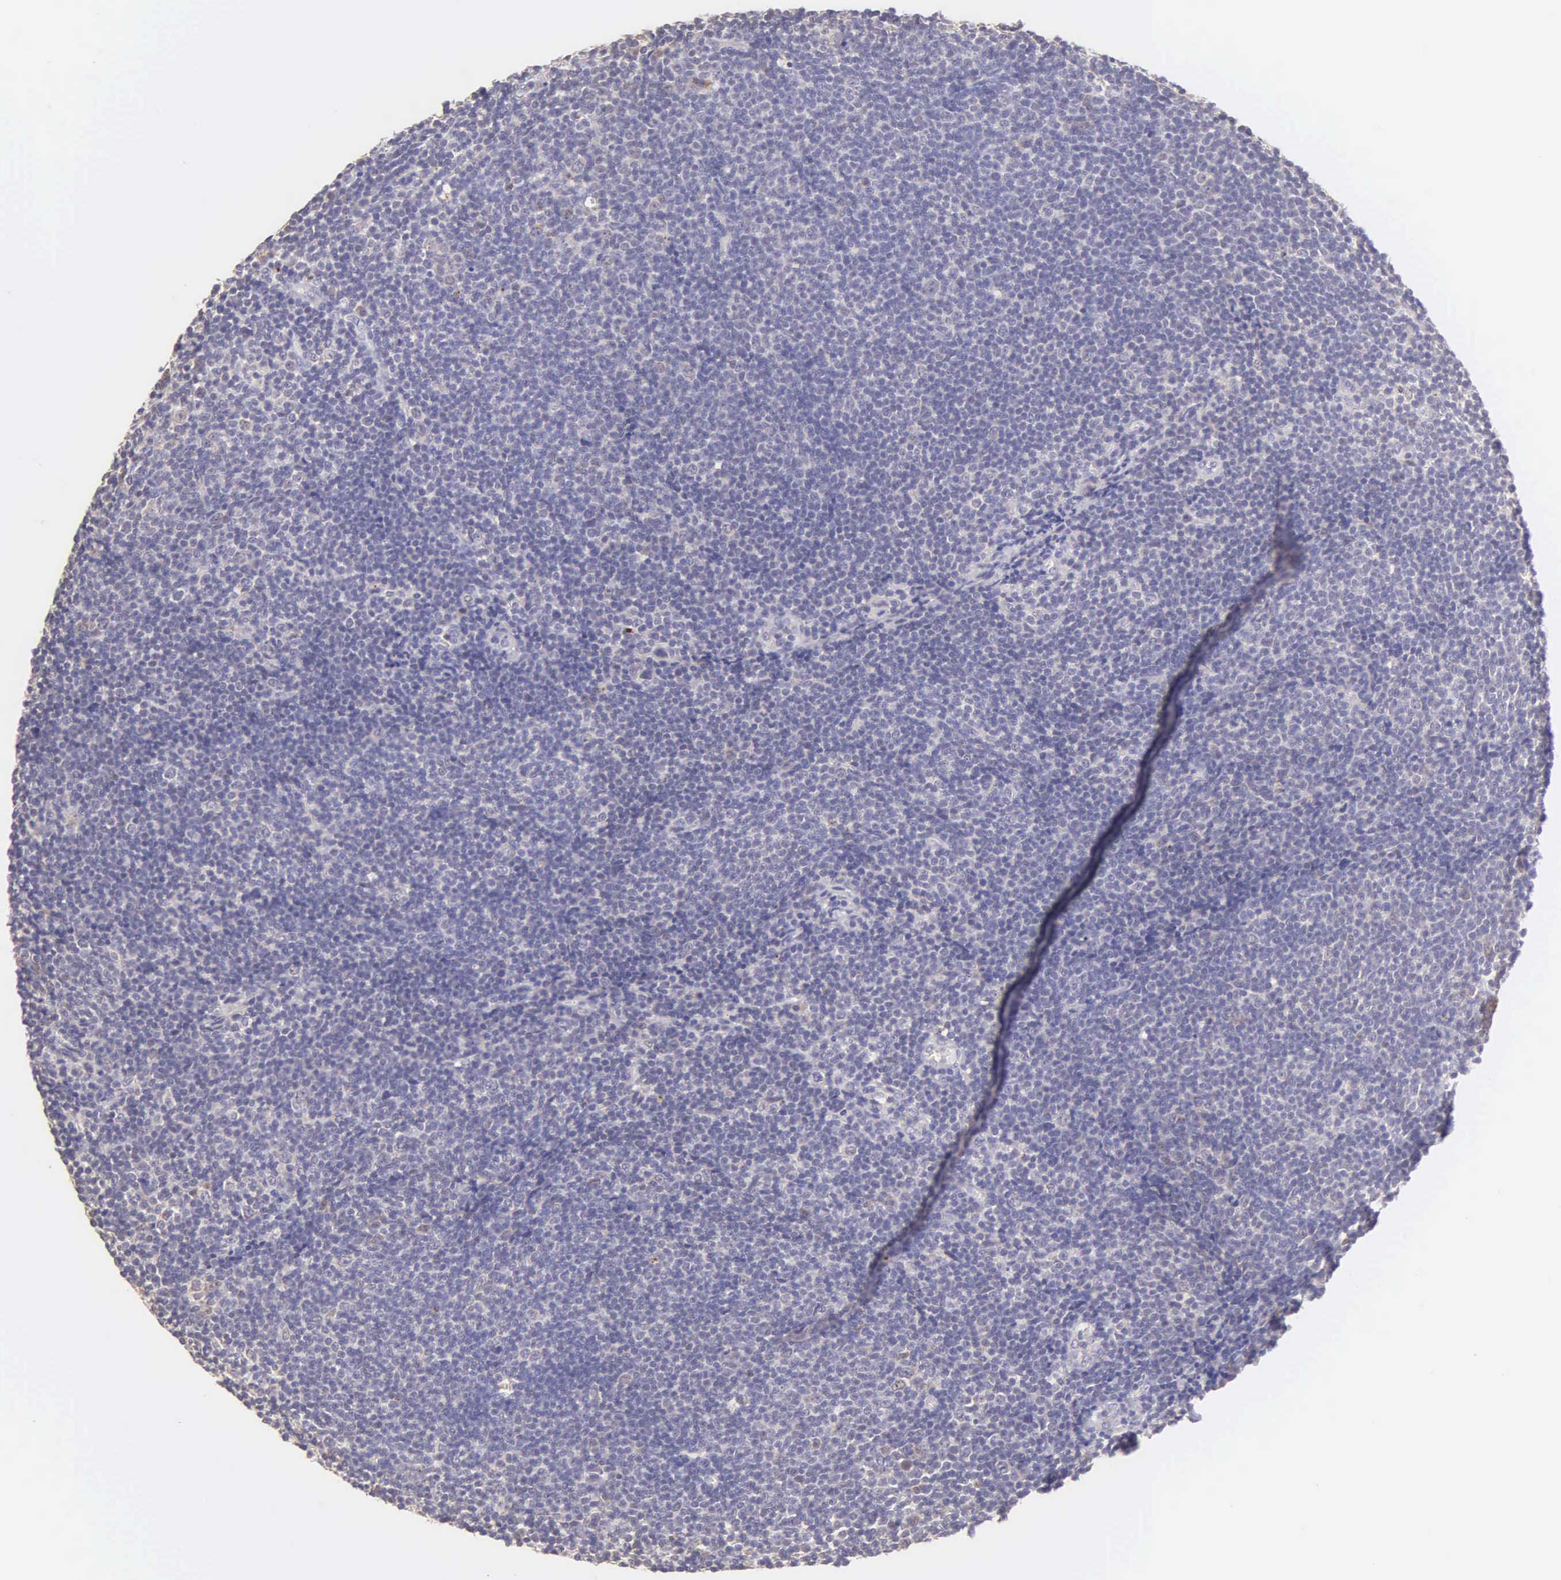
{"staining": {"intensity": "negative", "quantity": "none", "location": "none"}, "tissue": "lymphoma", "cell_type": "Tumor cells", "image_type": "cancer", "snomed": [{"axis": "morphology", "description": "Malignant lymphoma, non-Hodgkin's type, Low grade"}, {"axis": "topography", "description": "Lymph node"}], "caption": "Immunohistochemistry micrograph of human lymphoma stained for a protein (brown), which demonstrates no staining in tumor cells. (Stains: DAB IHC with hematoxylin counter stain, Microscopy: brightfield microscopy at high magnification).", "gene": "ESR1", "patient": {"sex": "male", "age": 49}}